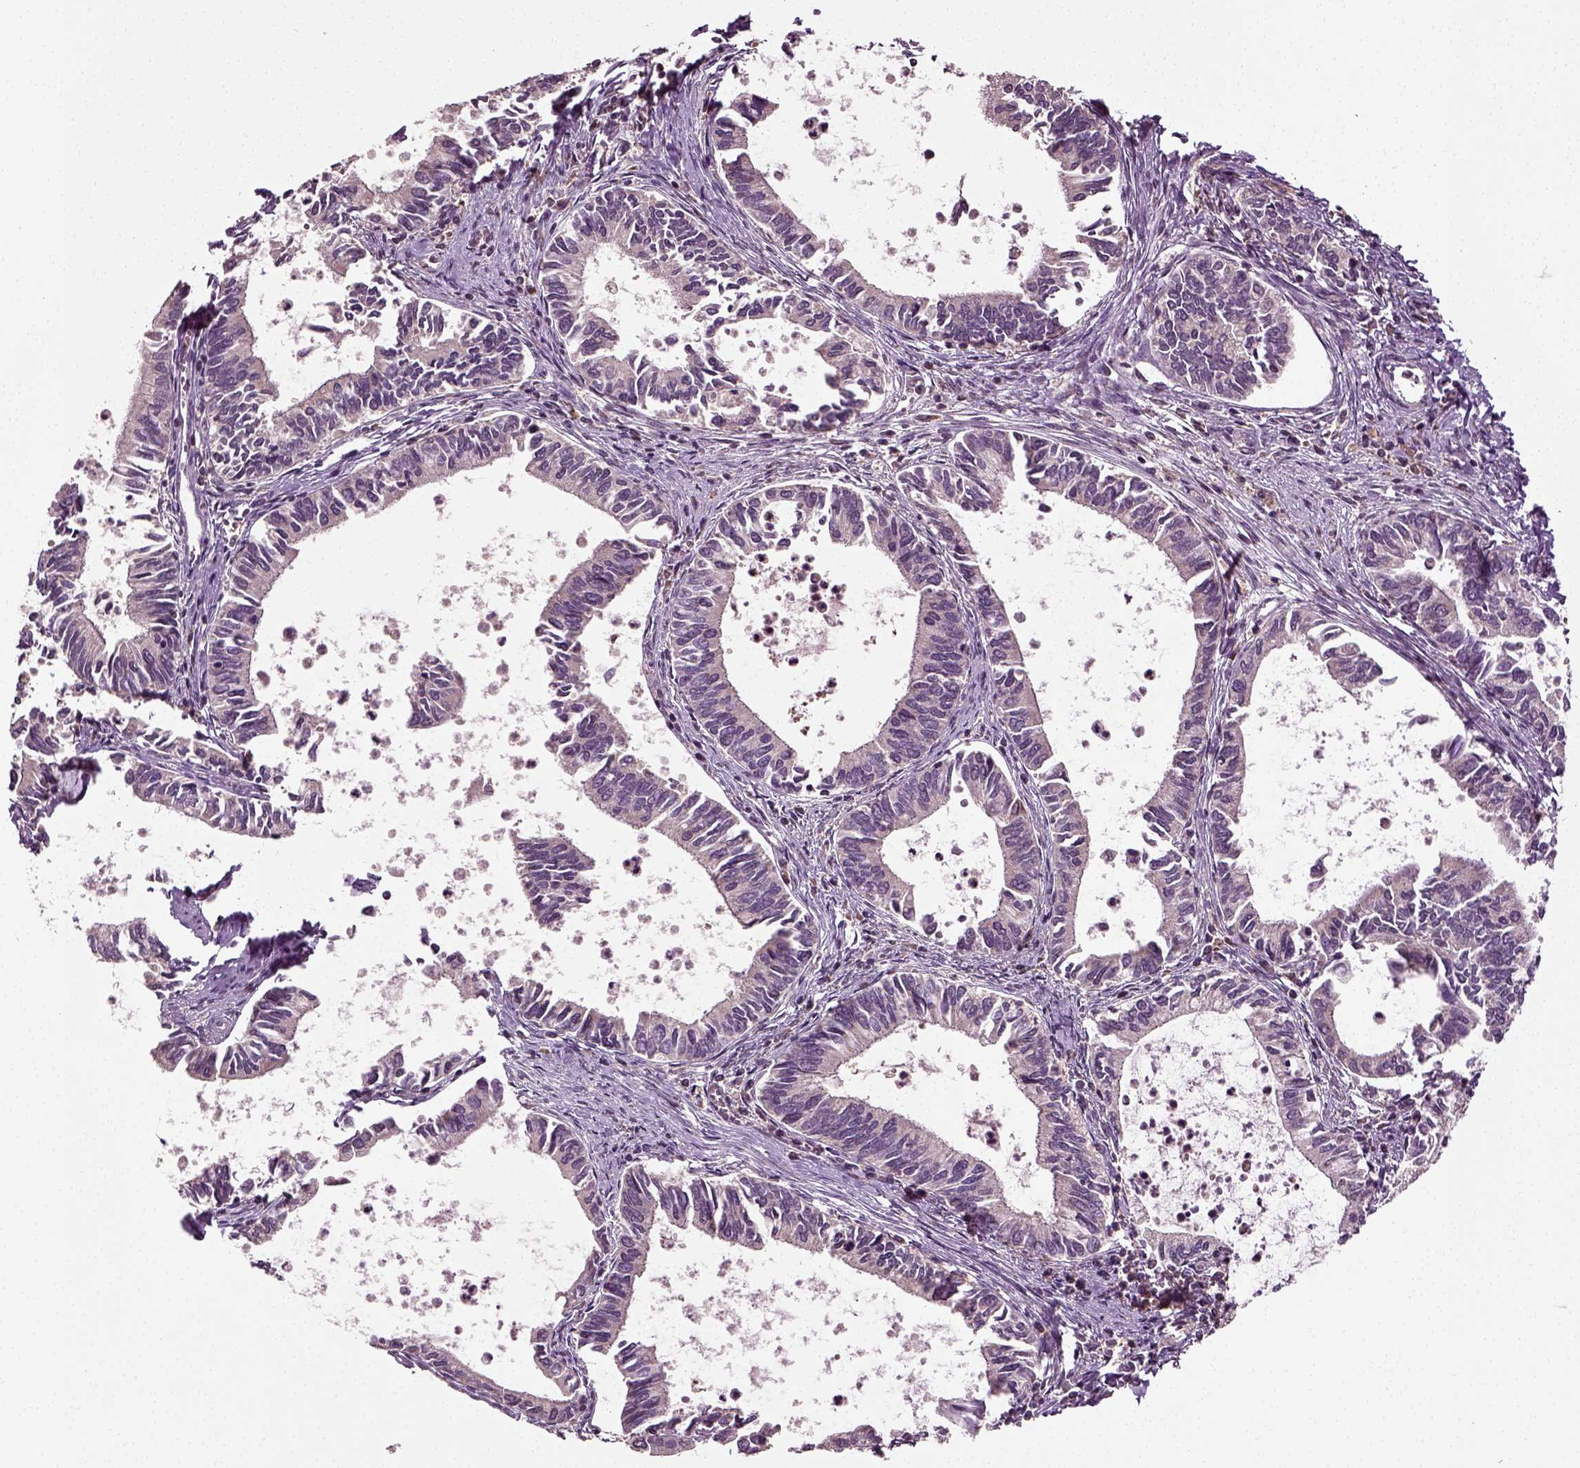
{"staining": {"intensity": "negative", "quantity": "none", "location": "none"}, "tissue": "cervical cancer", "cell_type": "Tumor cells", "image_type": "cancer", "snomed": [{"axis": "morphology", "description": "Adenocarcinoma, NOS"}, {"axis": "topography", "description": "Cervix"}], "caption": "A high-resolution histopathology image shows immunohistochemistry (IHC) staining of cervical adenocarcinoma, which shows no significant staining in tumor cells.", "gene": "ERV3-1", "patient": {"sex": "female", "age": 42}}